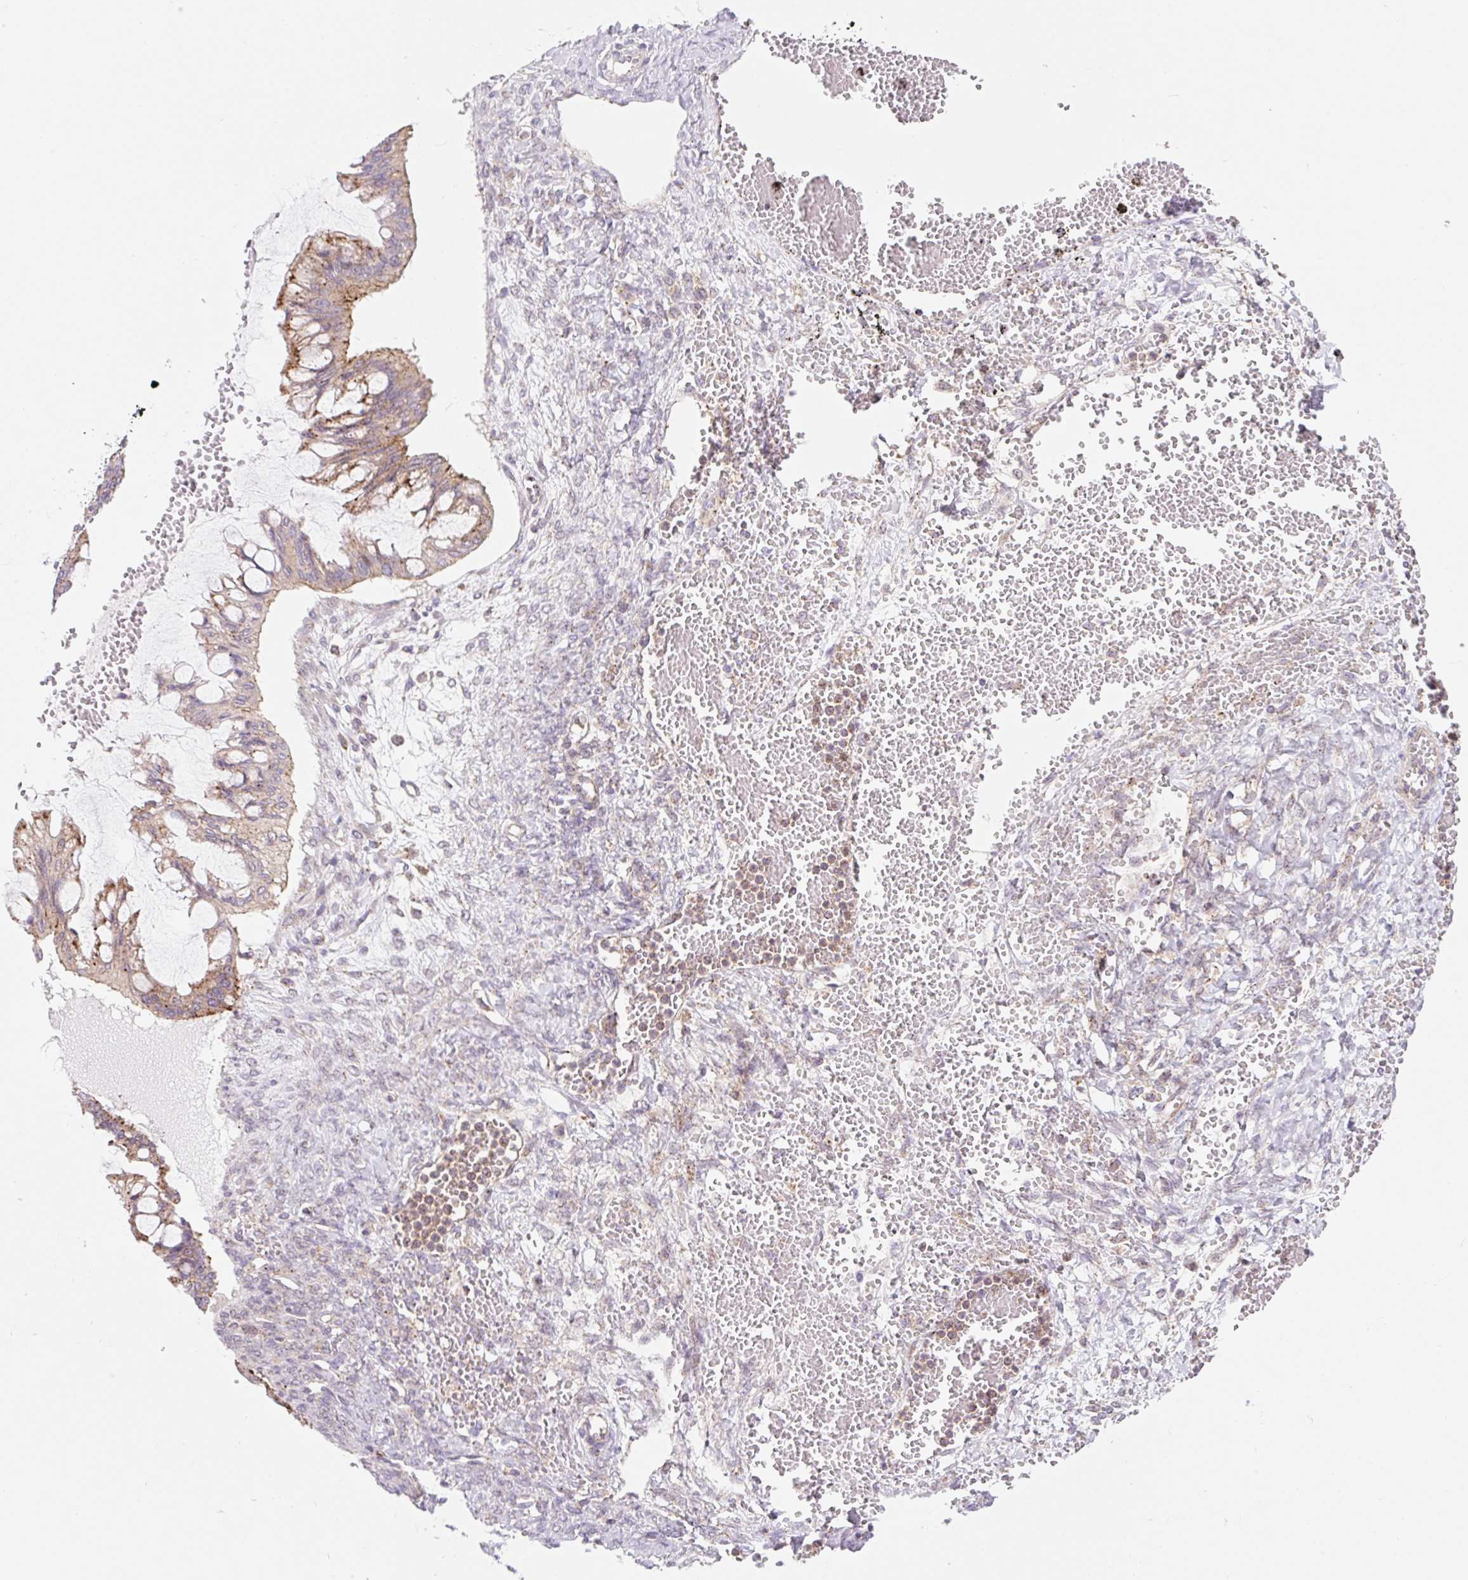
{"staining": {"intensity": "moderate", "quantity": "25%-75%", "location": "cytoplasmic/membranous"}, "tissue": "ovarian cancer", "cell_type": "Tumor cells", "image_type": "cancer", "snomed": [{"axis": "morphology", "description": "Cystadenocarcinoma, mucinous, NOS"}, {"axis": "topography", "description": "Ovary"}], "caption": "Immunohistochemical staining of ovarian cancer (mucinous cystadenocarcinoma) demonstrates moderate cytoplasmic/membranous protein positivity in about 25%-75% of tumor cells.", "gene": "VPS4A", "patient": {"sex": "female", "age": 73}}